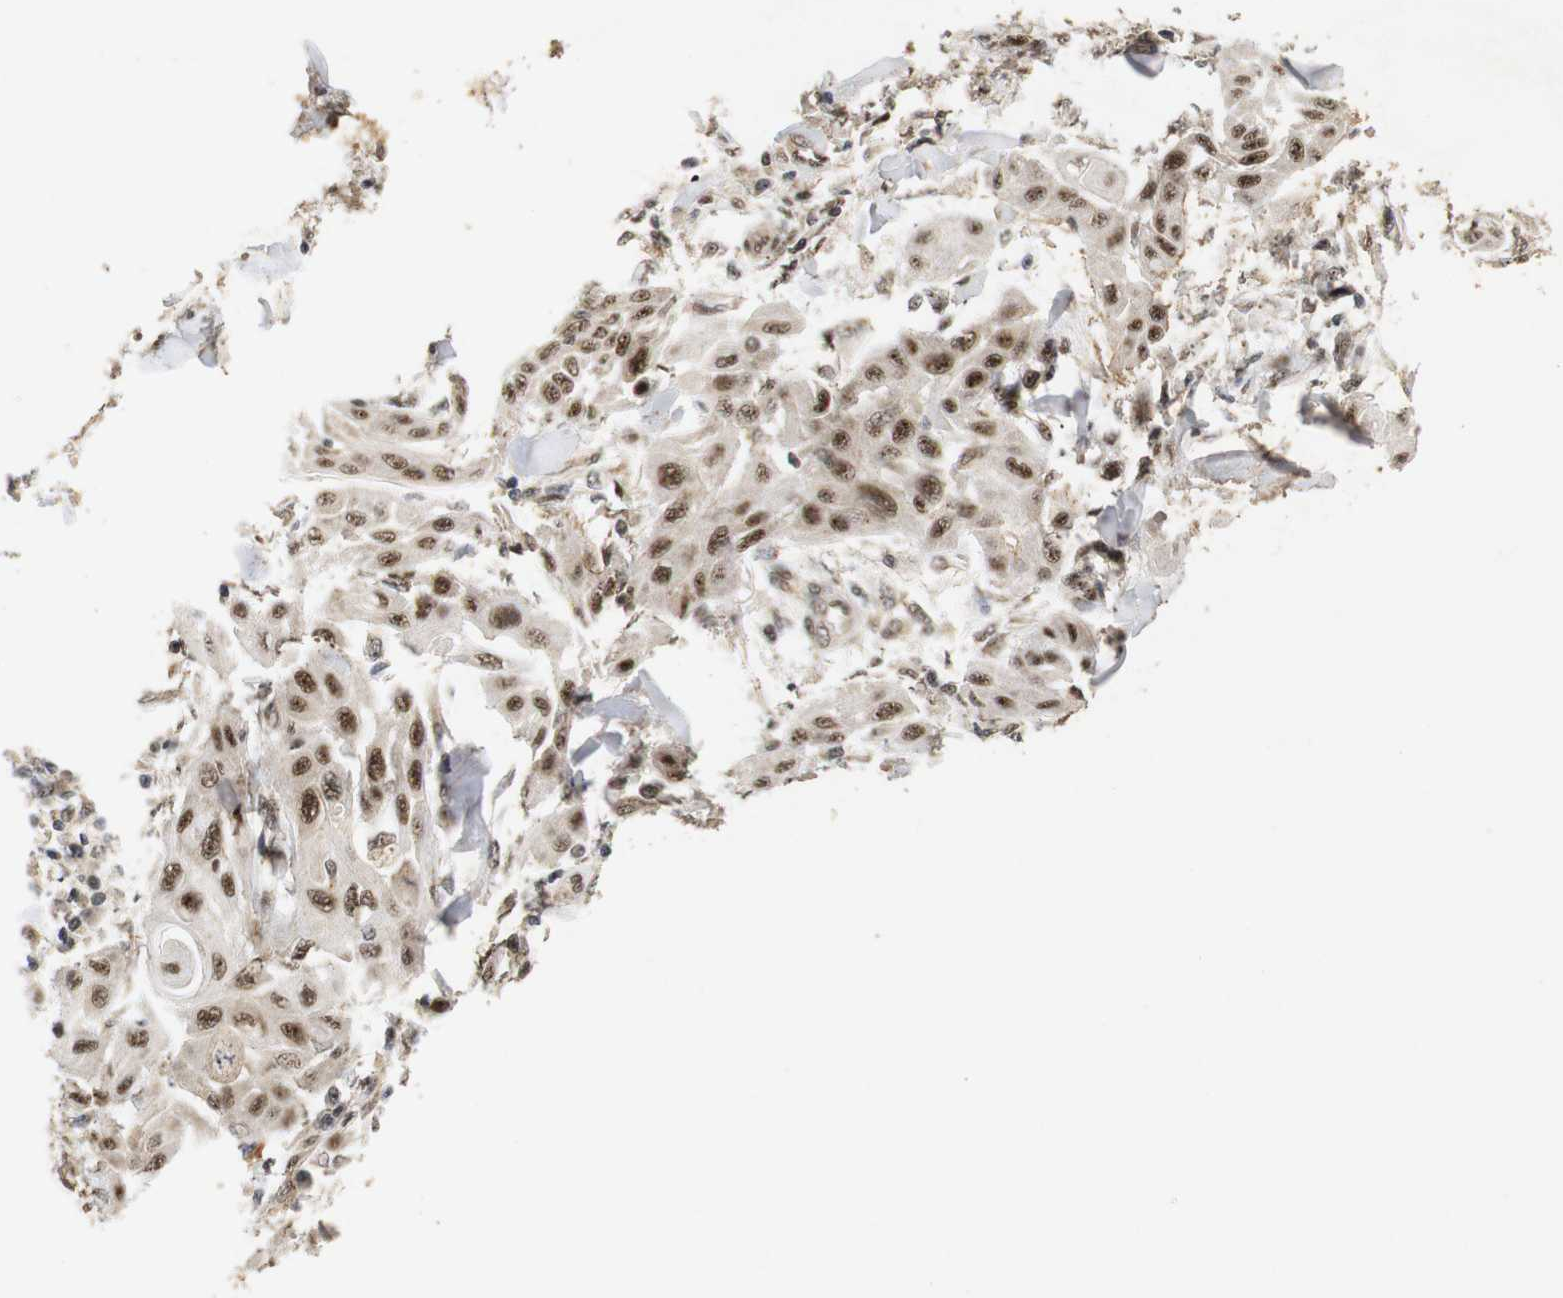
{"staining": {"intensity": "moderate", "quantity": ">75%", "location": "cytoplasmic/membranous,nuclear"}, "tissue": "skin cancer", "cell_type": "Tumor cells", "image_type": "cancer", "snomed": [{"axis": "morphology", "description": "Squamous cell carcinoma, NOS"}, {"axis": "topography", "description": "Skin"}], "caption": "The immunohistochemical stain highlights moderate cytoplasmic/membranous and nuclear positivity in tumor cells of skin cancer tissue.", "gene": "PYM1", "patient": {"sex": "male", "age": 24}}